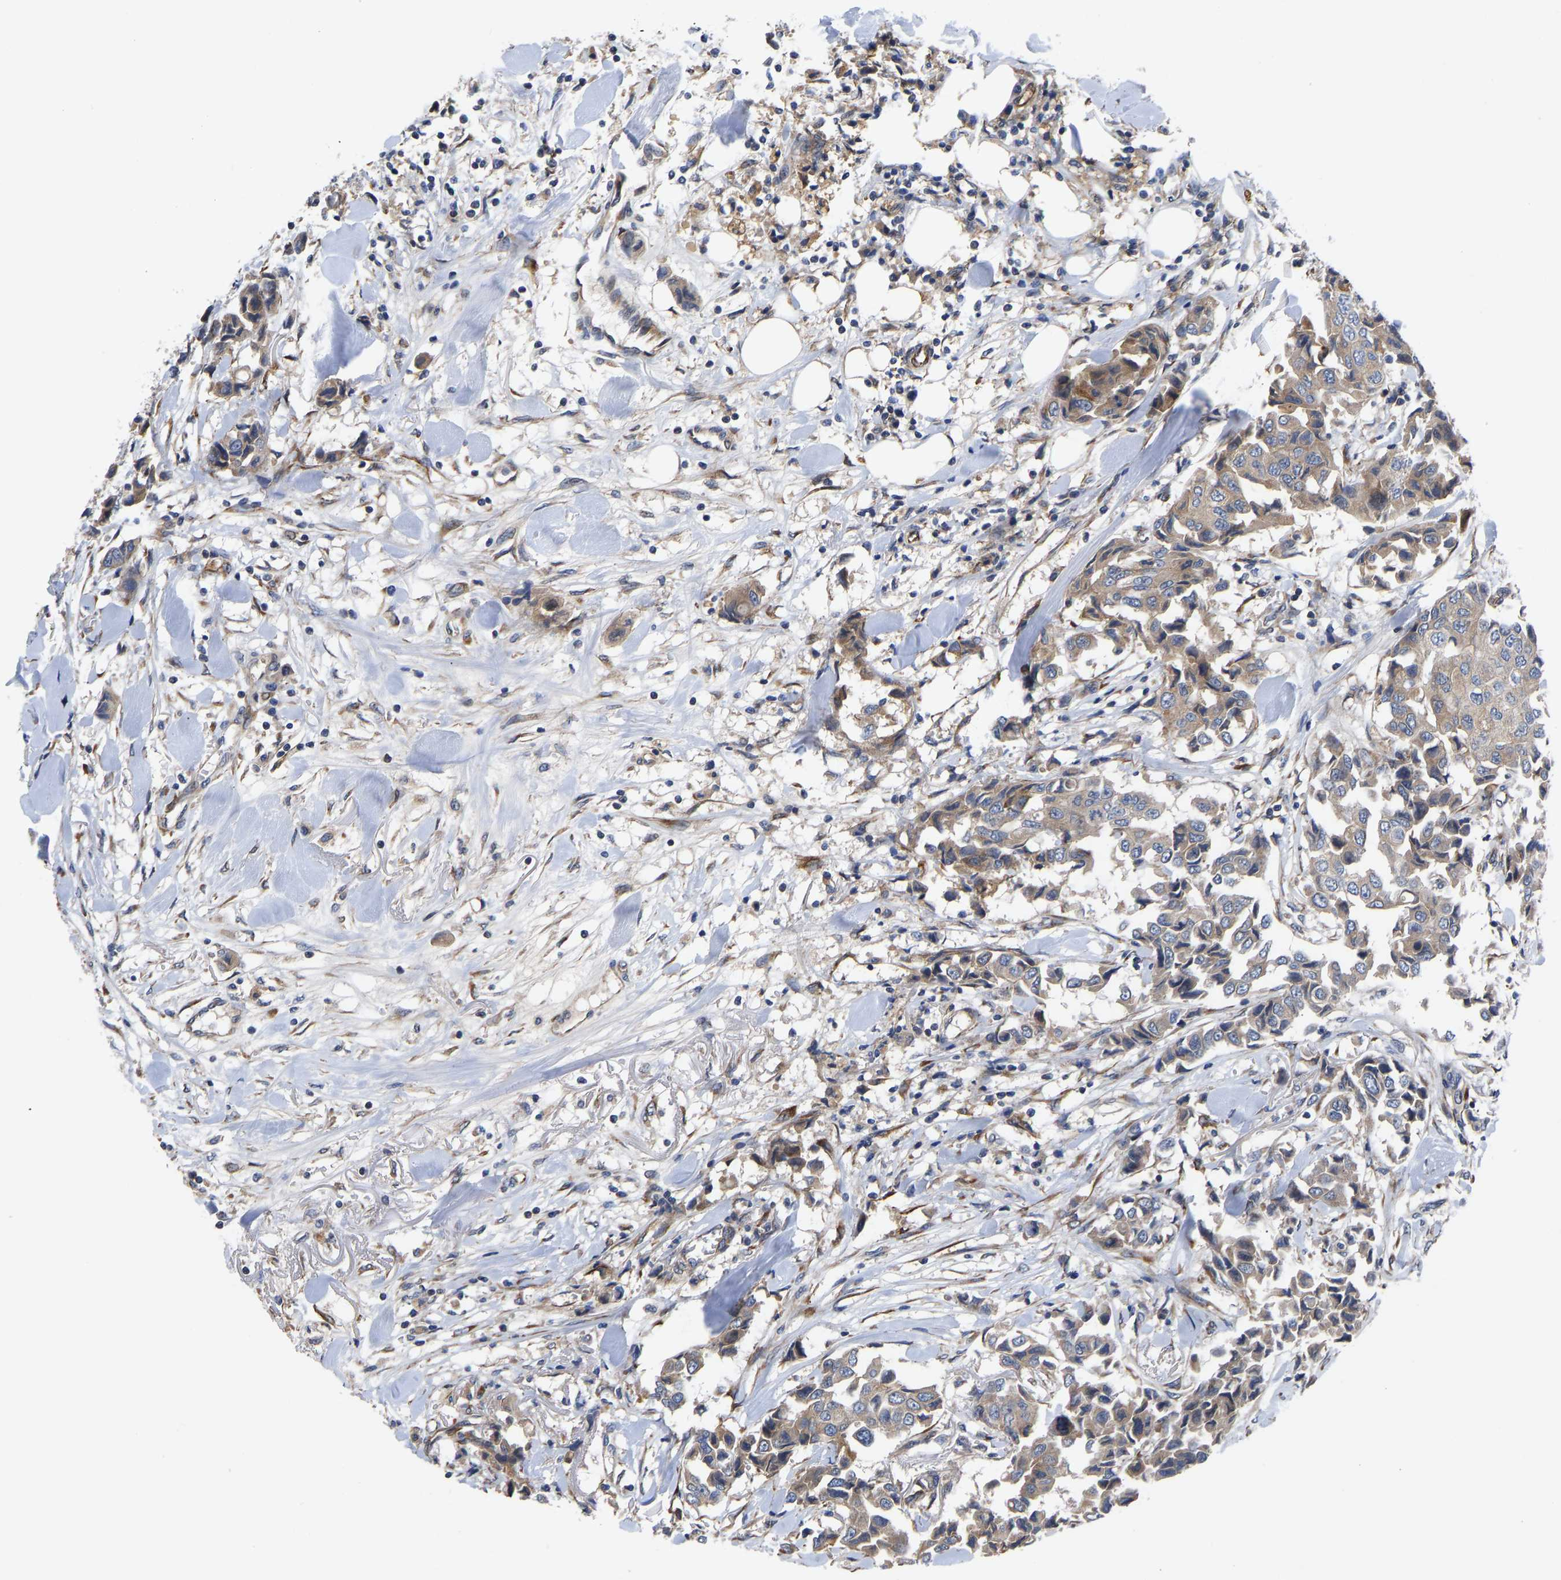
{"staining": {"intensity": "weak", "quantity": ">75%", "location": "cytoplasmic/membranous"}, "tissue": "breast cancer", "cell_type": "Tumor cells", "image_type": "cancer", "snomed": [{"axis": "morphology", "description": "Duct carcinoma"}, {"axis": "topography", "description": "Breast"}], "caption": "Immunohistochemical staining of invasive ductal carcinoma (breast) demonstrates low levels of weak cytoplasmic/membranous expression in approximately >75% of tumor cells.", "gene": "FRRS1", "patient": {"sex": "female", "age": 80}}